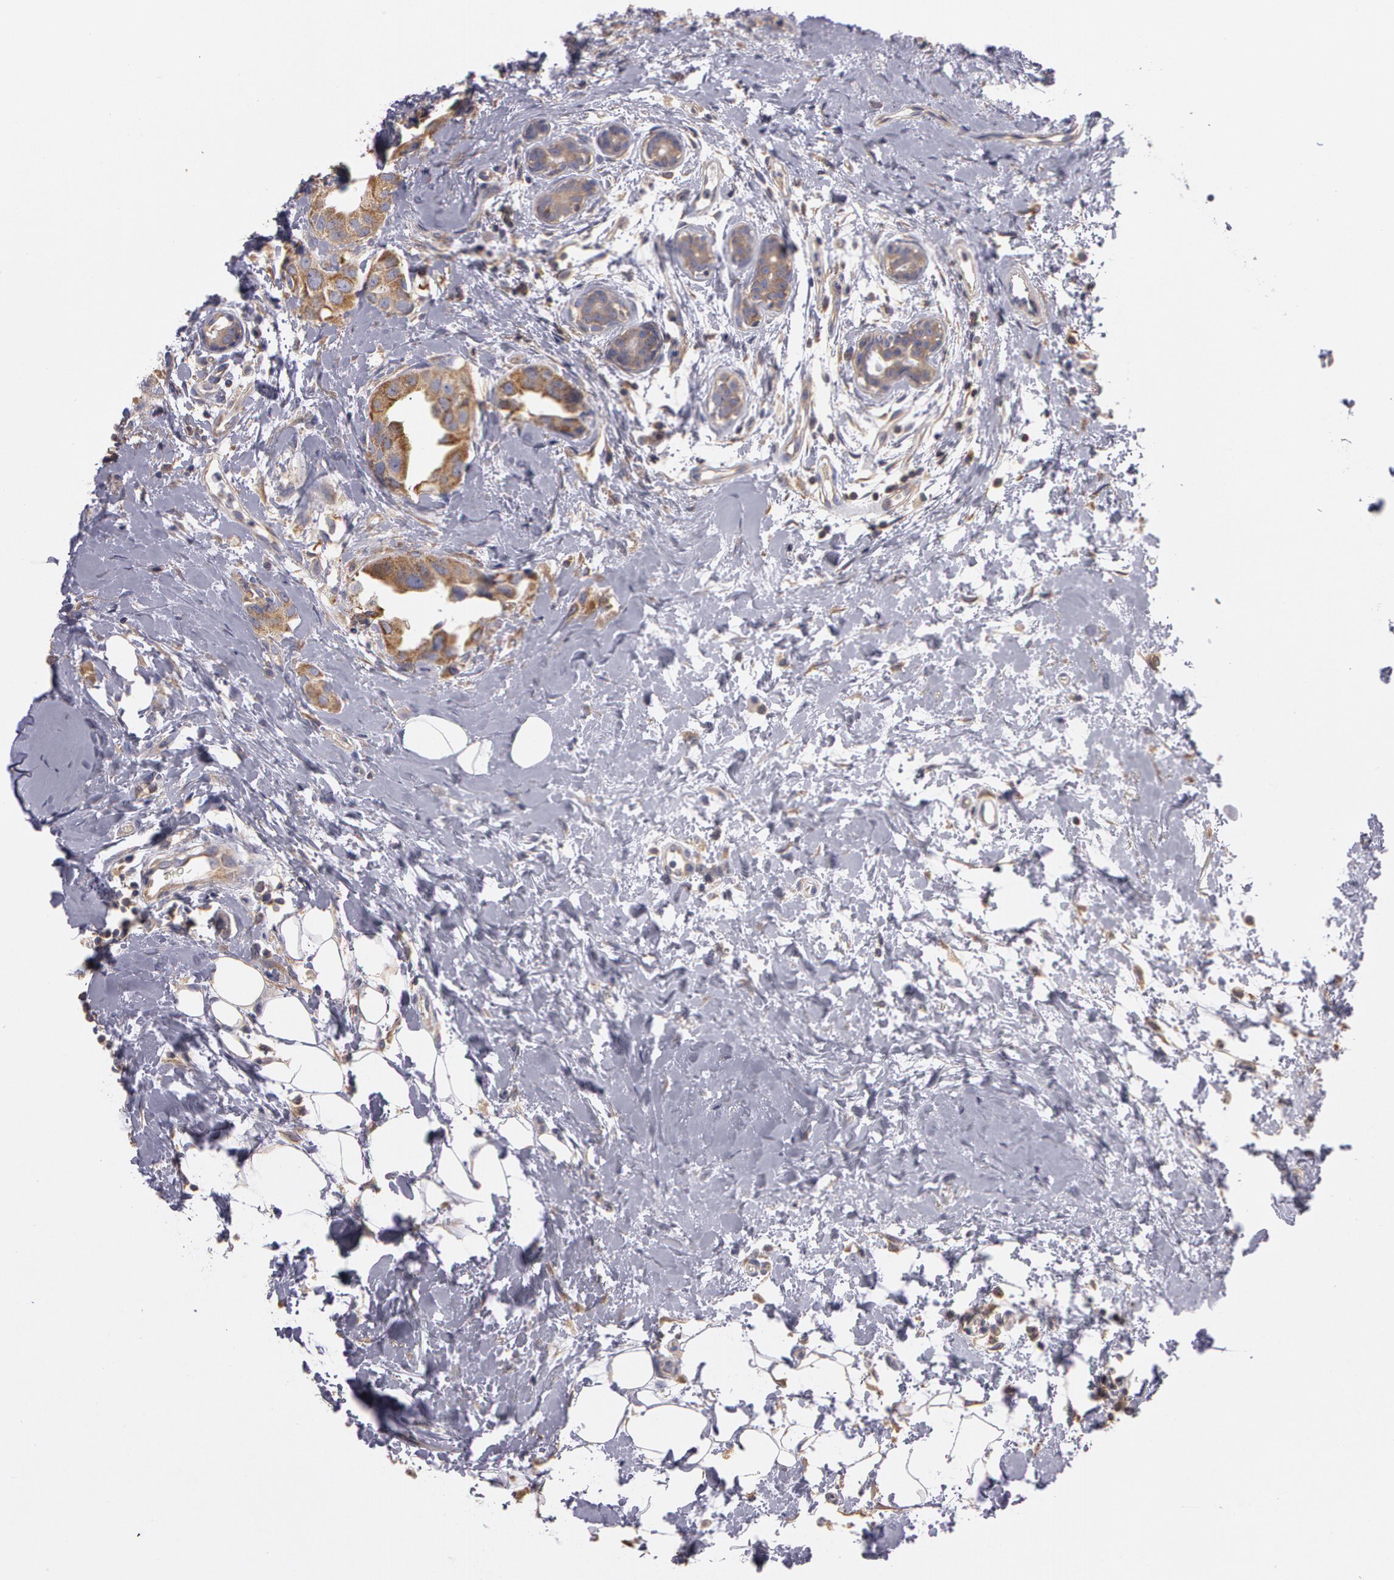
{"staining": {"intensity": "moderate", "quantity": "25%-75%", "location": "cytoplasmic/membranous"}, "tissue": "breast cancer", "cell_type": "Tumor cells", "image_type": "cancer", "snomed": [{"axis": "morphology", "description": "Duct carcinoma"}, {"axis": "topography", "description": "Breast"}], "caption": "This is a histology image of immunohistochemistry staining of breast cancer (intraductal carcinoma), which shows moderate expression in the cytoplasmic/membranous of tumor cells.", "gene": "NEK9", "patient": {"sex": "female", "age": 40}}